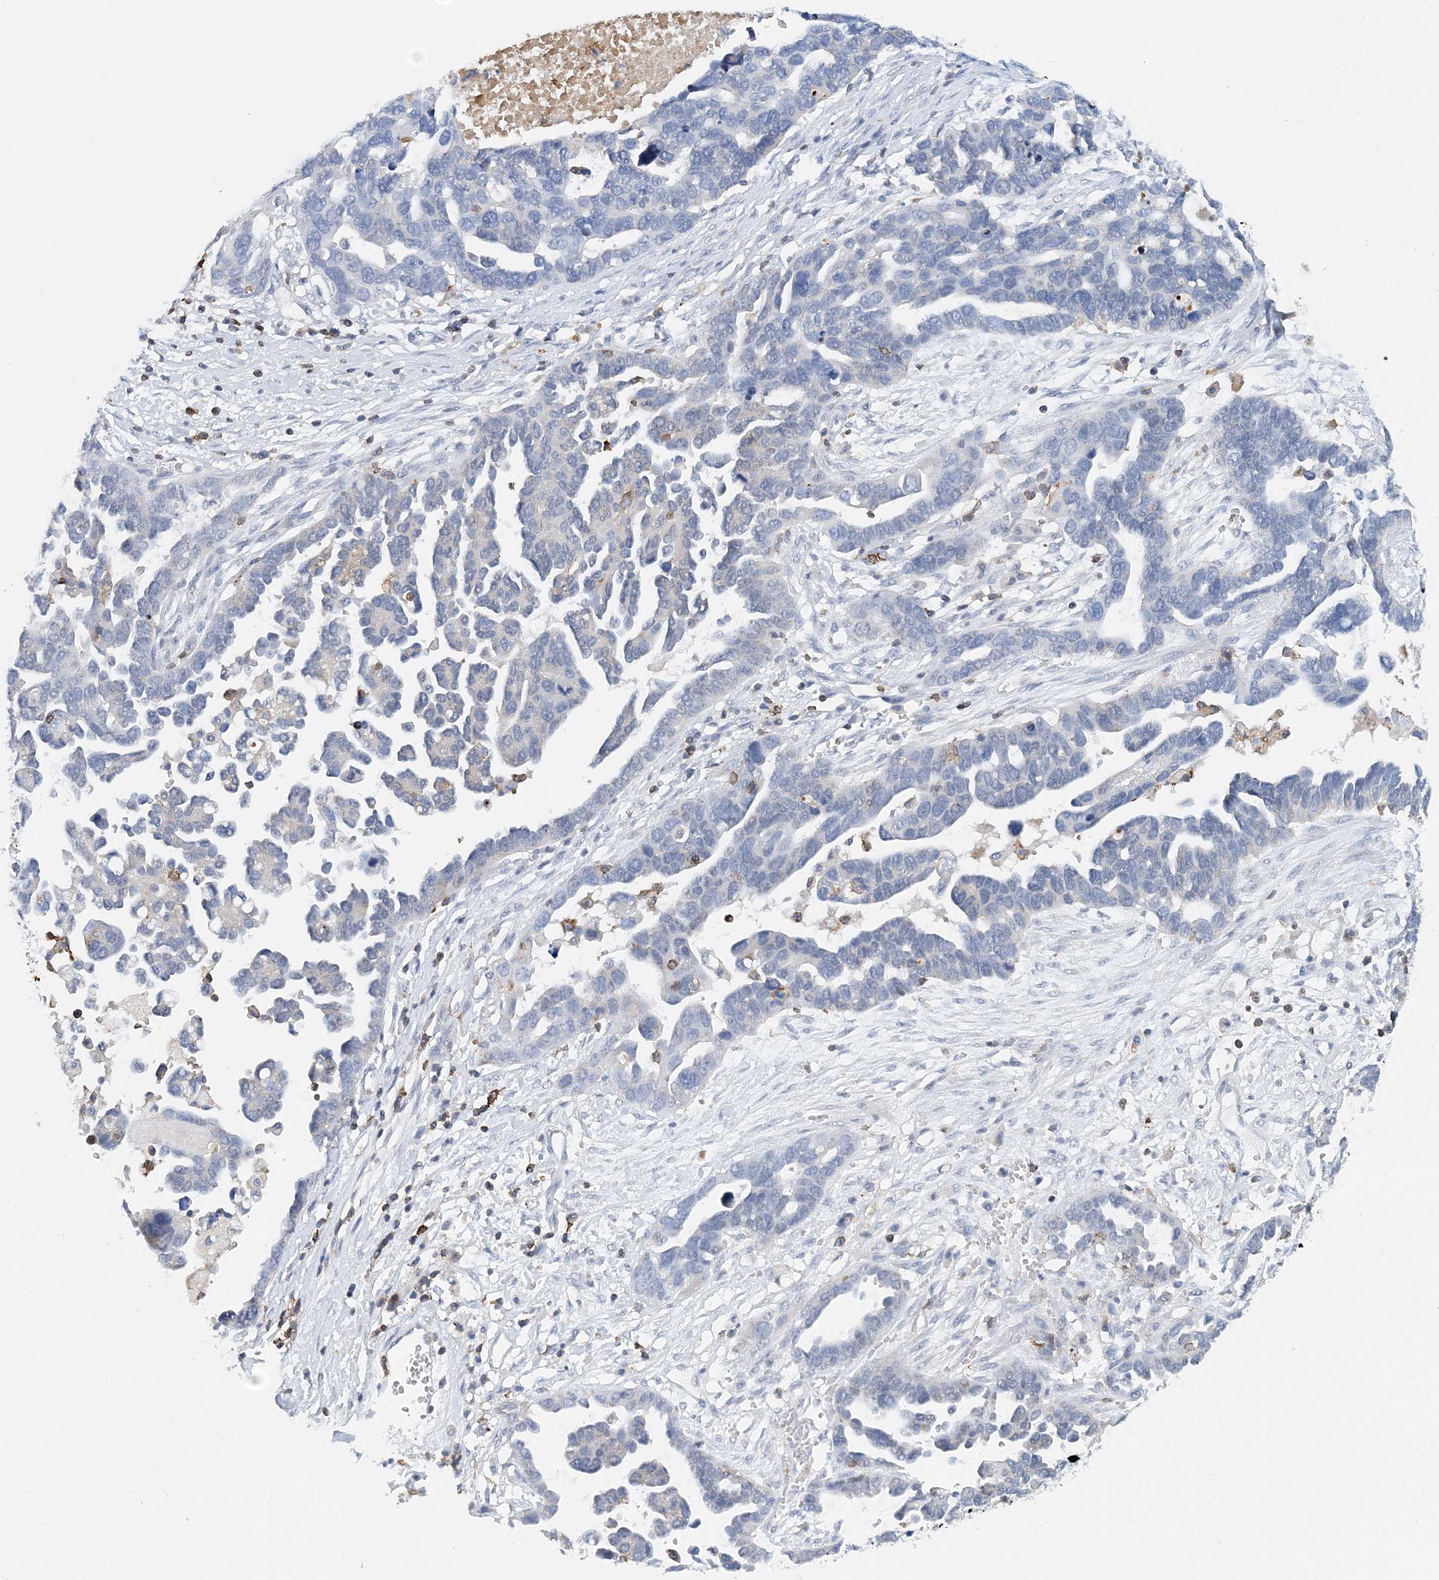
{"staining": {"intensity": "negative", "quantity": "none", "location": "none"}, "tissue": "ovarian cancer", "cell_type": "Tumor cells", "image_type": "cancer", "snomed": [{"axis": "morphology", "description": "Cystadenocarcinoma, serous, NOS"}, {"axis": "topography", "description": "Ovary"}], "caption": "Histopathology image shows no protein staining in tumor cells of ovarian cancer (serous cystadenocarcinoma) tissue.", "gene": "PRMT9", "patient": {"sex": "female", "age": 54}}